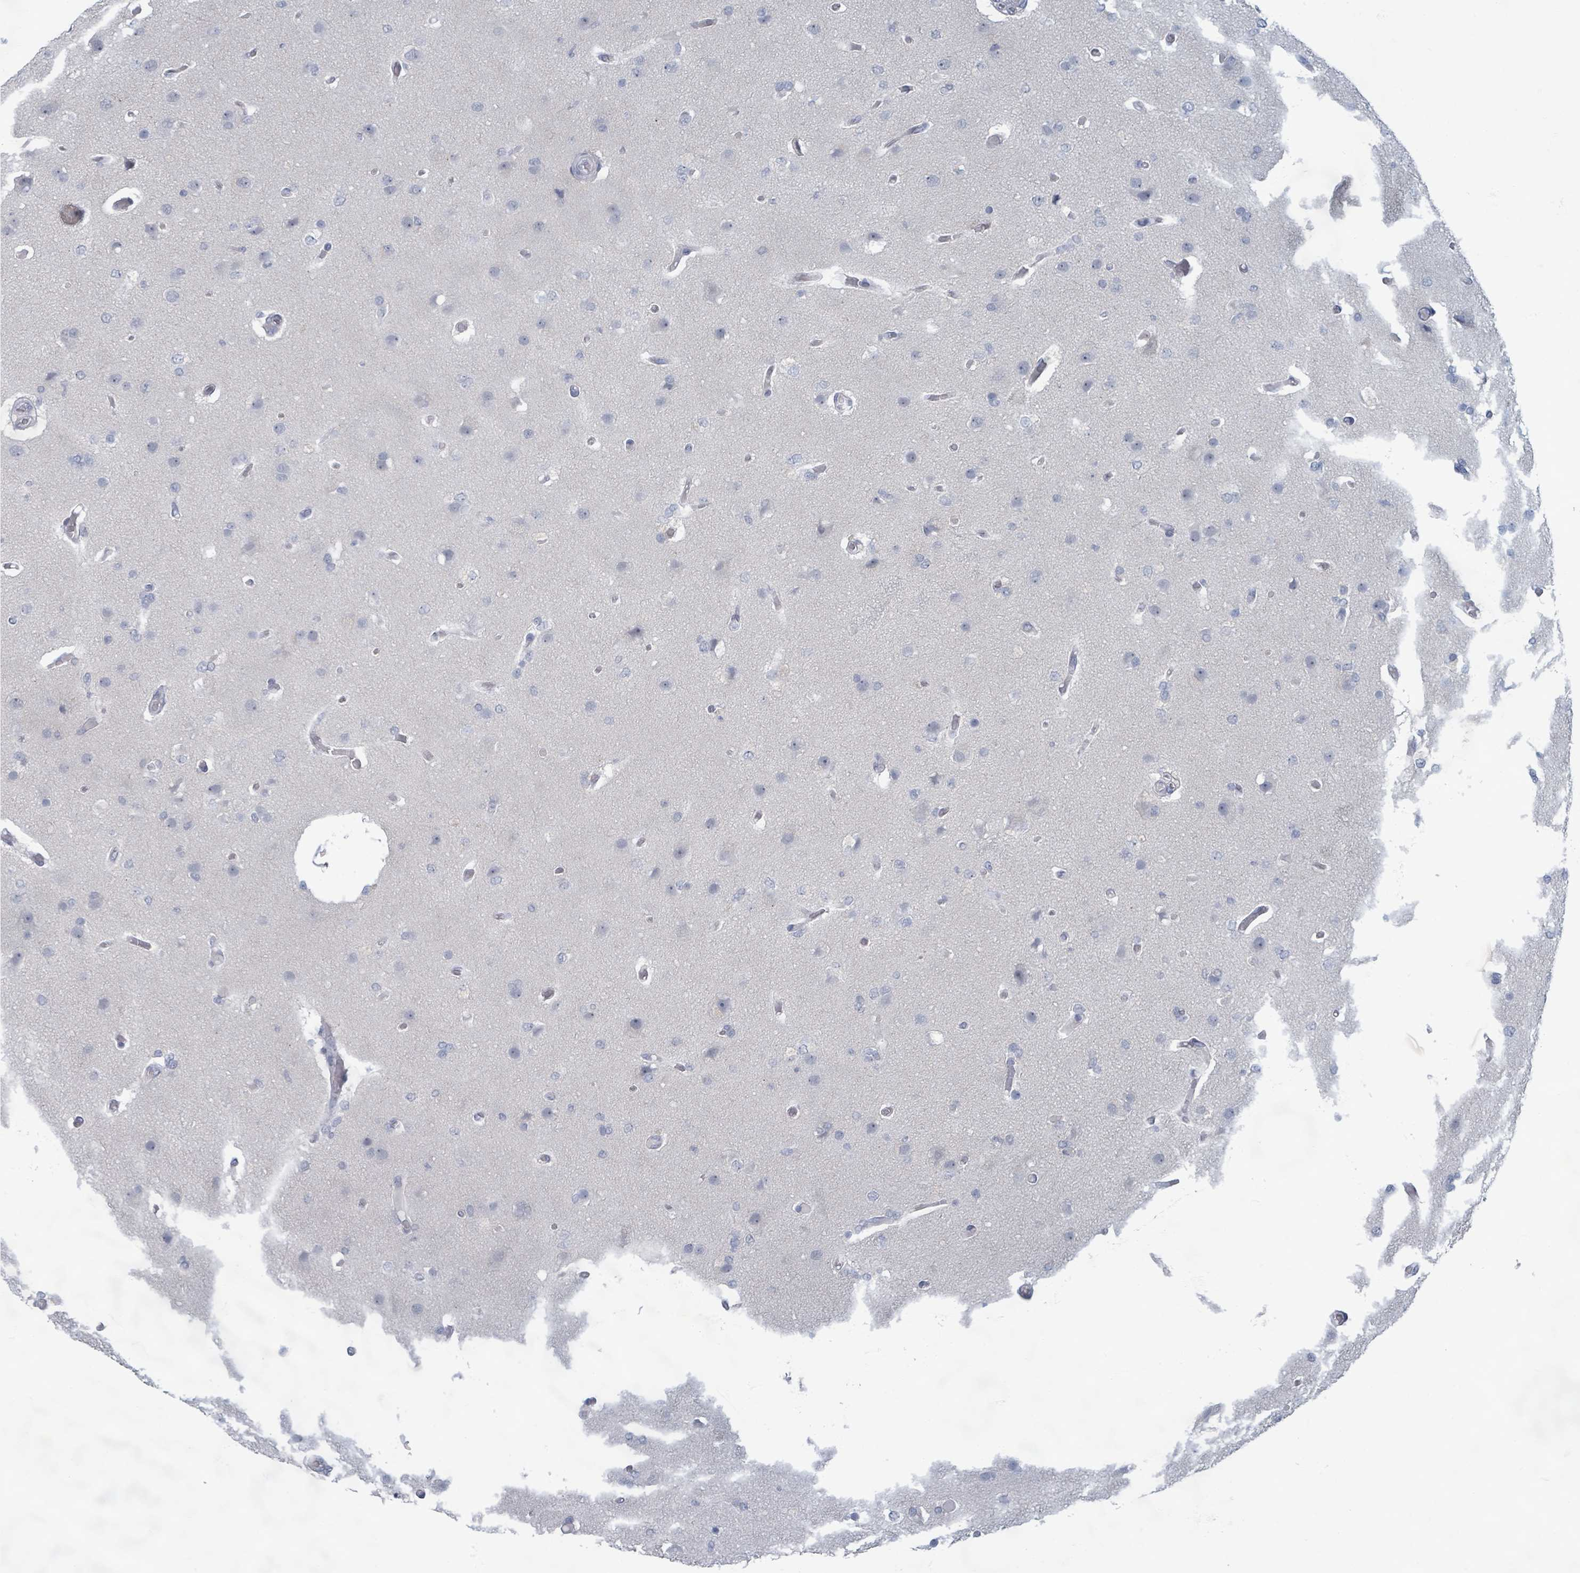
{"staining": {"intensity": "negative", "quantity": "none", "location": "none"}, "tissue": "glioma", "cell_type": "Tumor cells", "image_type": "cancer", "snomed": [{"axis": "morphology", "description": "Glioma, malignant, High grade"}, {"axis": "topography", "description": "Brain"}], "caption": "Glioma was stained to show a protein in brown. There is no significant staining in tumor cells.", "gene": "WNT11", "patient": {"sex": "female", "age": 74}}